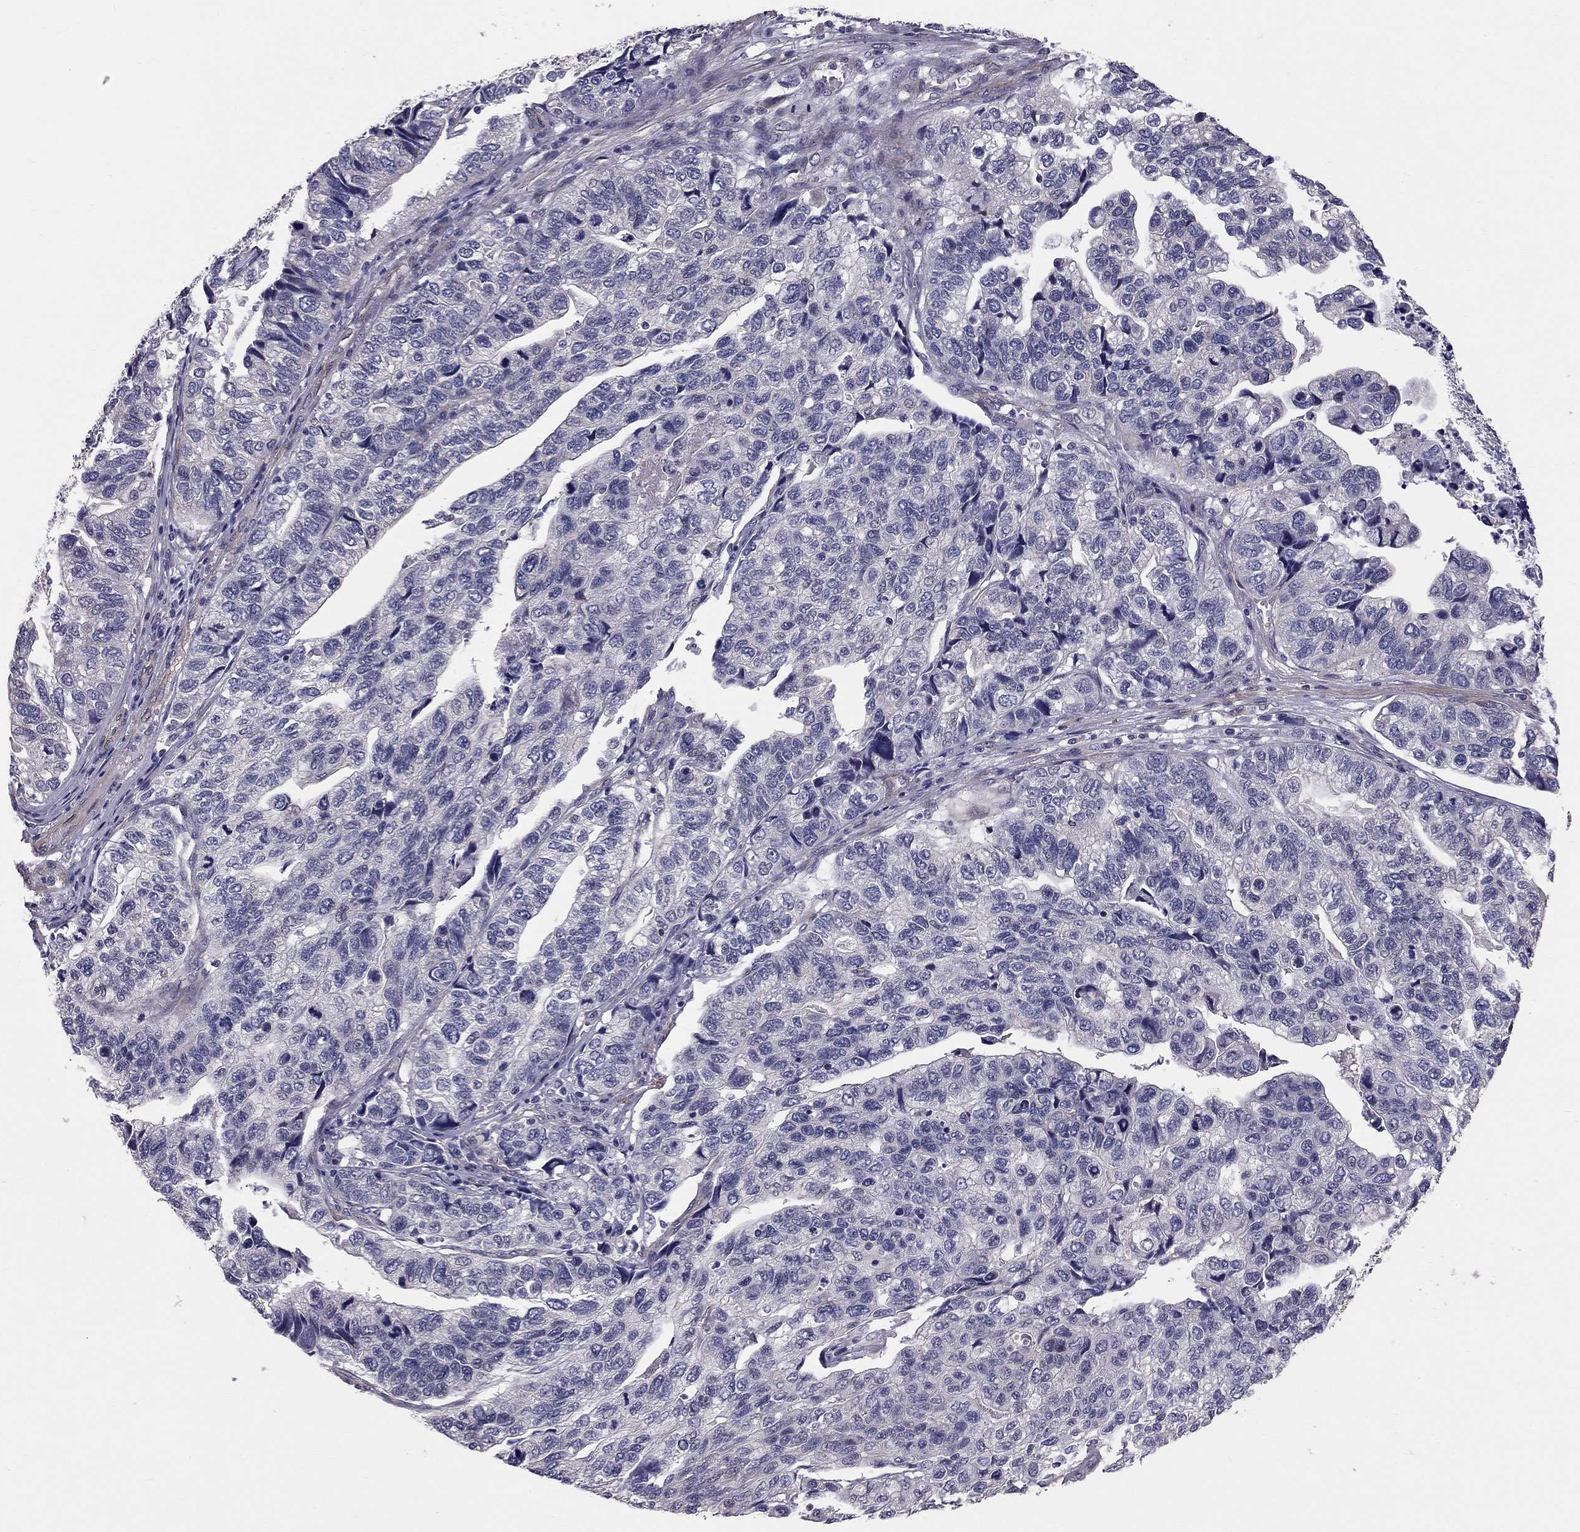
{"staining": {"intensity": "negative", "quantity": "none", "location": "none"}, "tissue": "stomach cancer", "cell_type": "Tumor cells", "image_type": "cancer", "snomed": [{"axis": "morphology", "description": "Adenocarcinoma, NOS"}, {"axis": "topography", "description": "Stomach, upper"}], "caption": "This is an immunohistochemistry (IHC) image of stomach cancer (adenocarcinoma). There is no positivity in tumor cells.", "gene": "GJB4", "patient": {"sex": "female", "age": 67}}